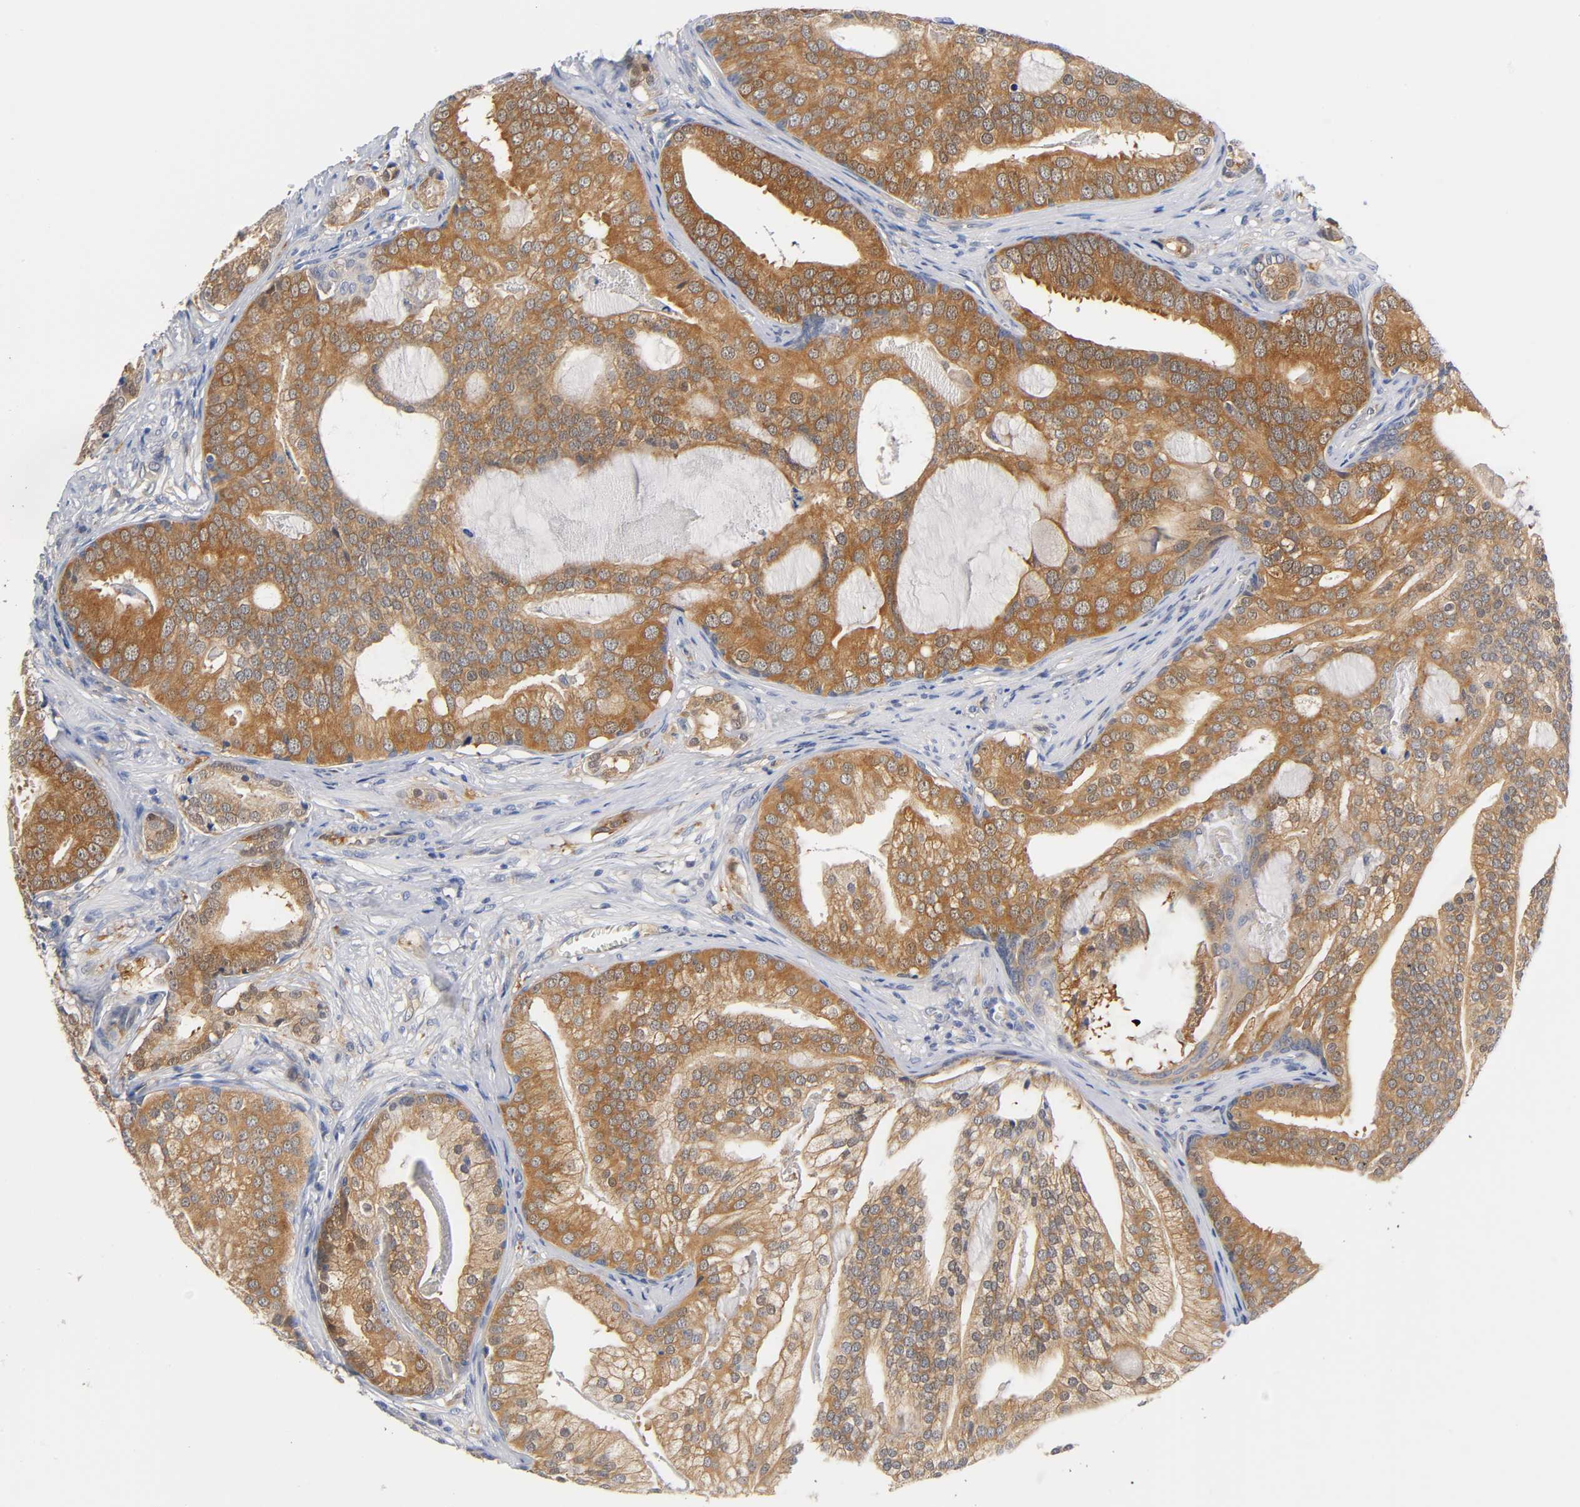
{"staining": {"intensity": "strong", "quantity": ">75%", "location": "cytoplasmic/membranous"}, "tissue": "prostate cancer", "cell_type": "Tumor cells", "image_type": "cancer", "snomed": [{"axis": "morphology", "description": "Adenocarcinoma, Low grade"}, {"axis": "topography", "description": "Prostate"}], "caption": "A brown stain labels strong cytoplasmic/membranous expression of a protein in human prostate cancer (low-grade adenocarcinoma) tumor cells.", "gene": "FYN", "patient": {"sex": "male", "age": 58}}